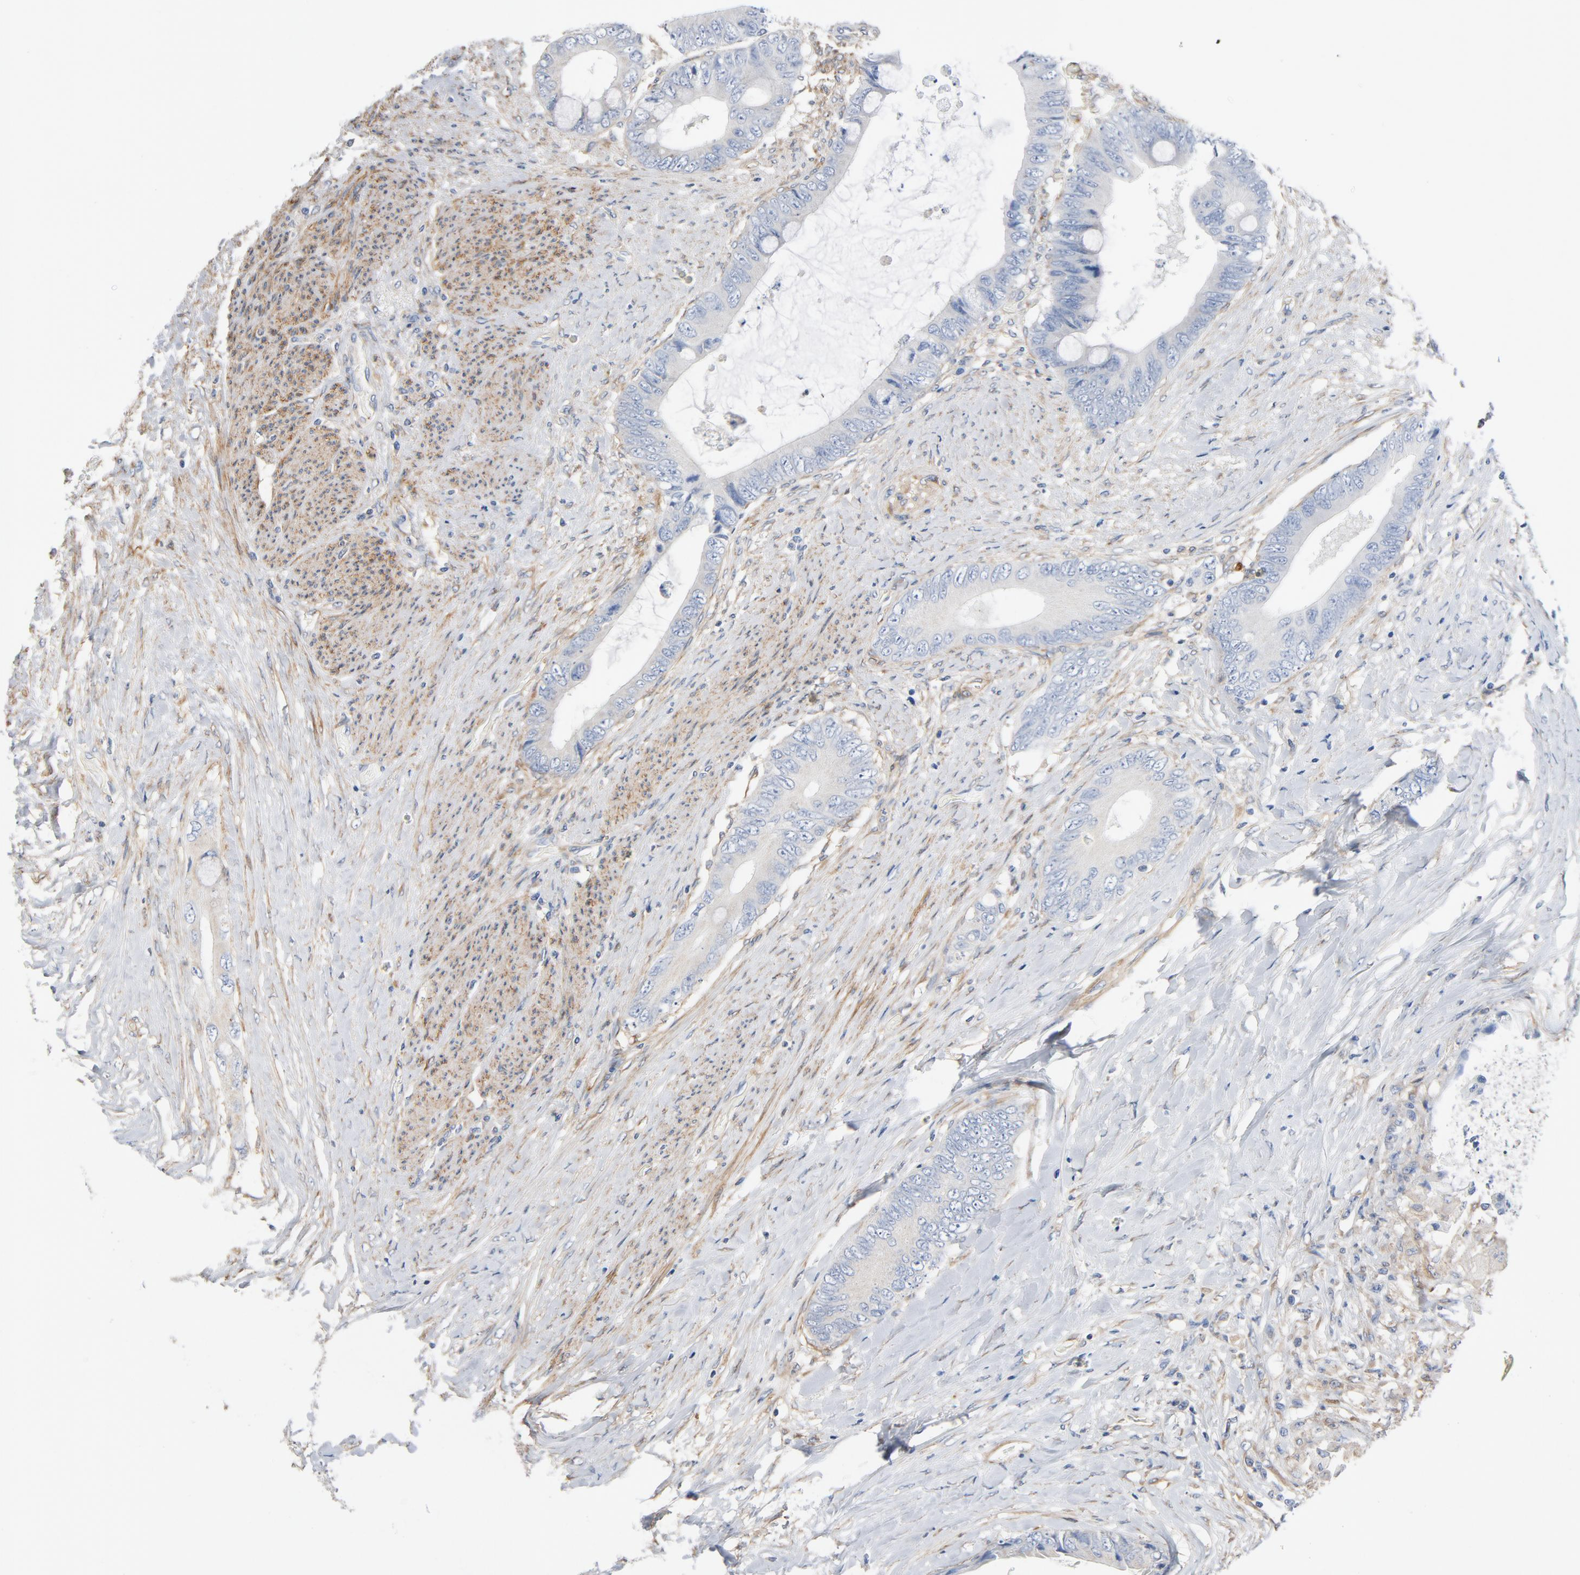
{"staining": {"intensity": "negative", "quantity": "none", "location": "none"}, "tissue": "colorectal cancer", "cell_type": "Tumor cells", "image_type": "cancer", "snomed": [{"axis": "morphology", "description": "Normal tissue, NOS"}, {"axis": "morphology", "description": "Adenocarcinoma, NOS"}, {"axis": "topography", "description": "Rectum"}, {"axis": "topography", "description": "Peripheral nerve tissue"}], "caption": "The IHC photomicrograph has no significant expression in tumor cells of colorectal cancer tissue.", "gene": "ILK", "patient": {"sex": "female", "age": 77}}